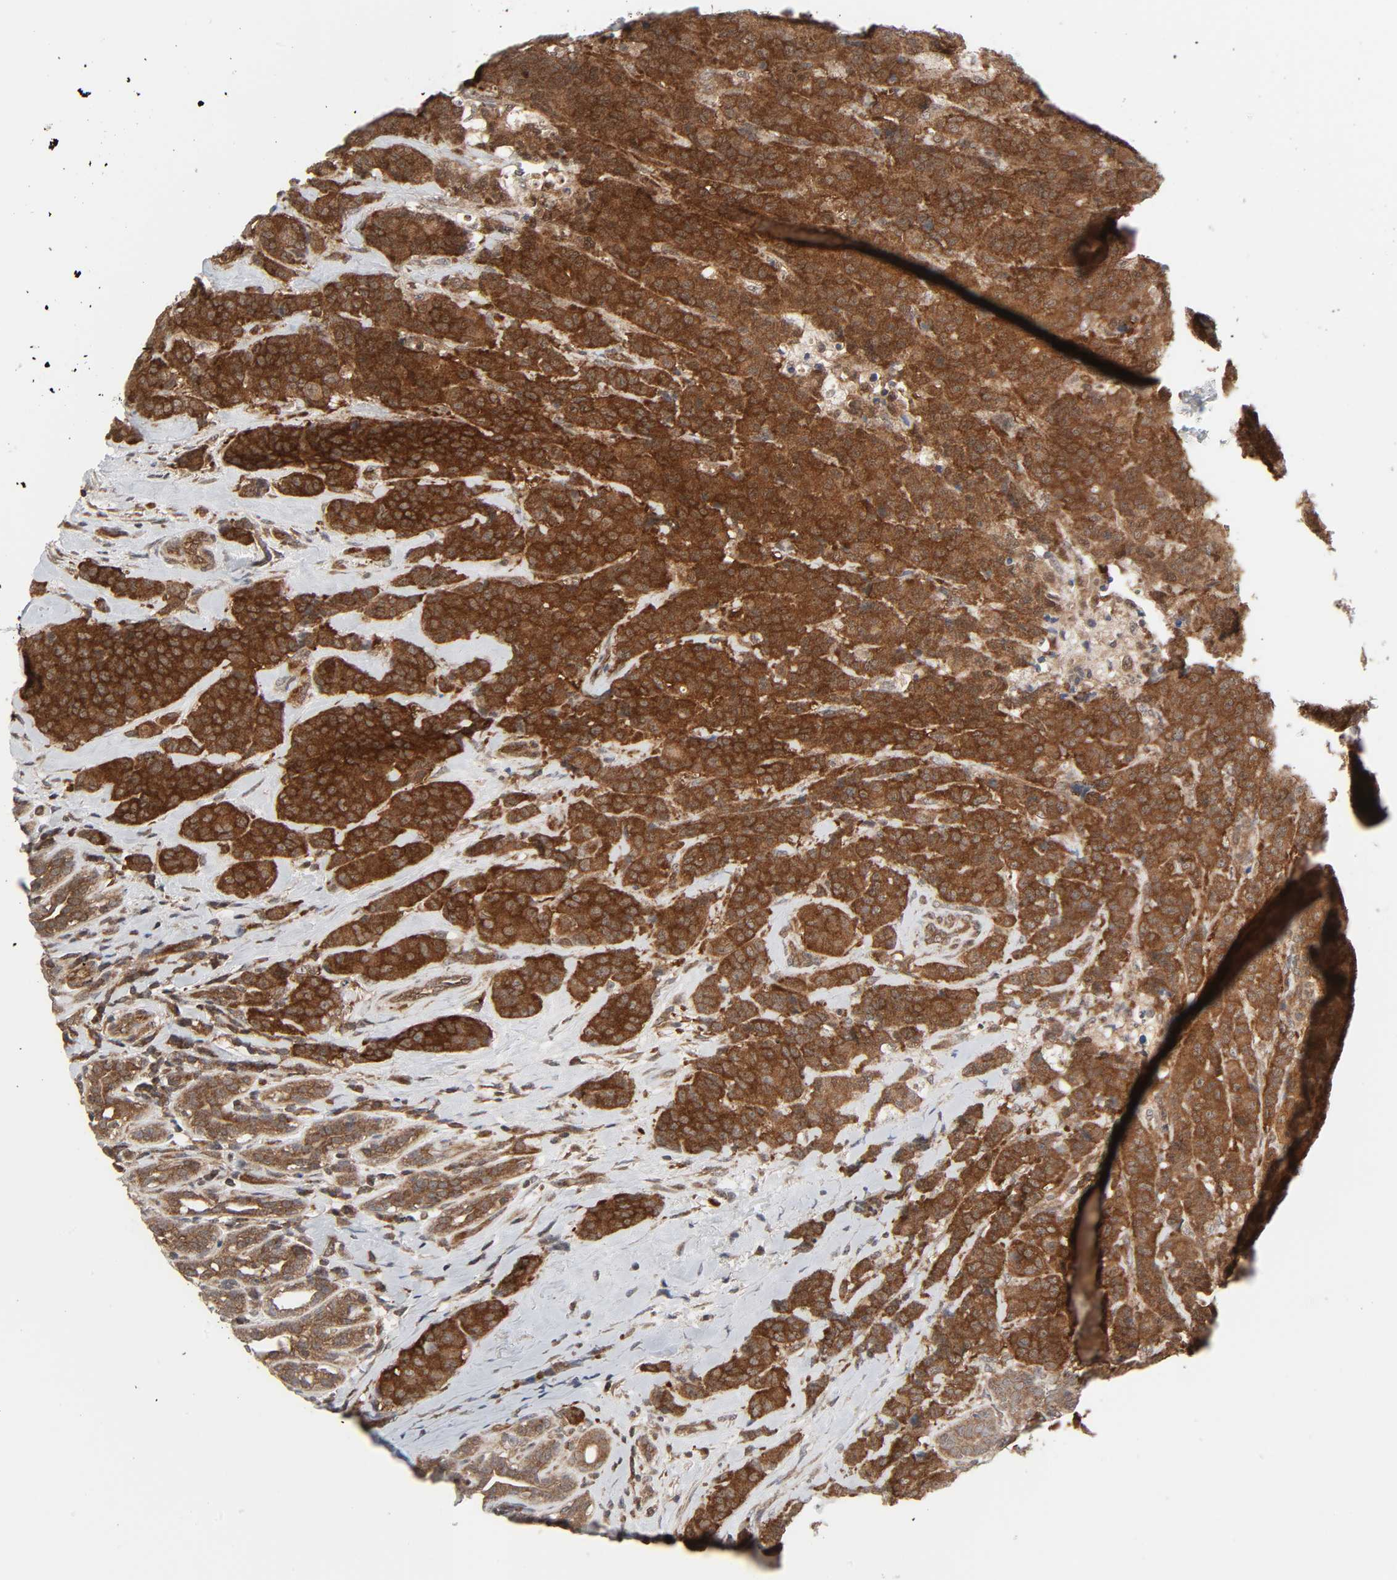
{"staining": {"intensity": "strong", "quantity": ">75%", "location": "cytoplasmic/membranous"}, "tissue": "breast cancer", "cell_type": "Tumor cells", "image_type": "cancer", "snomed": [{"axis": "morphology", "description": "Duct carcinoma"}, {"axis": "topography", "description": "Breast"}], "caption": "Protein staining reveals strong cytoplasmic/membranous positivity in approximately >75% of tumor cells in breast infiltrating ductal carcinoma.", "gene": "GSK3A", "patient": {"sex": "female", "age": 40}}